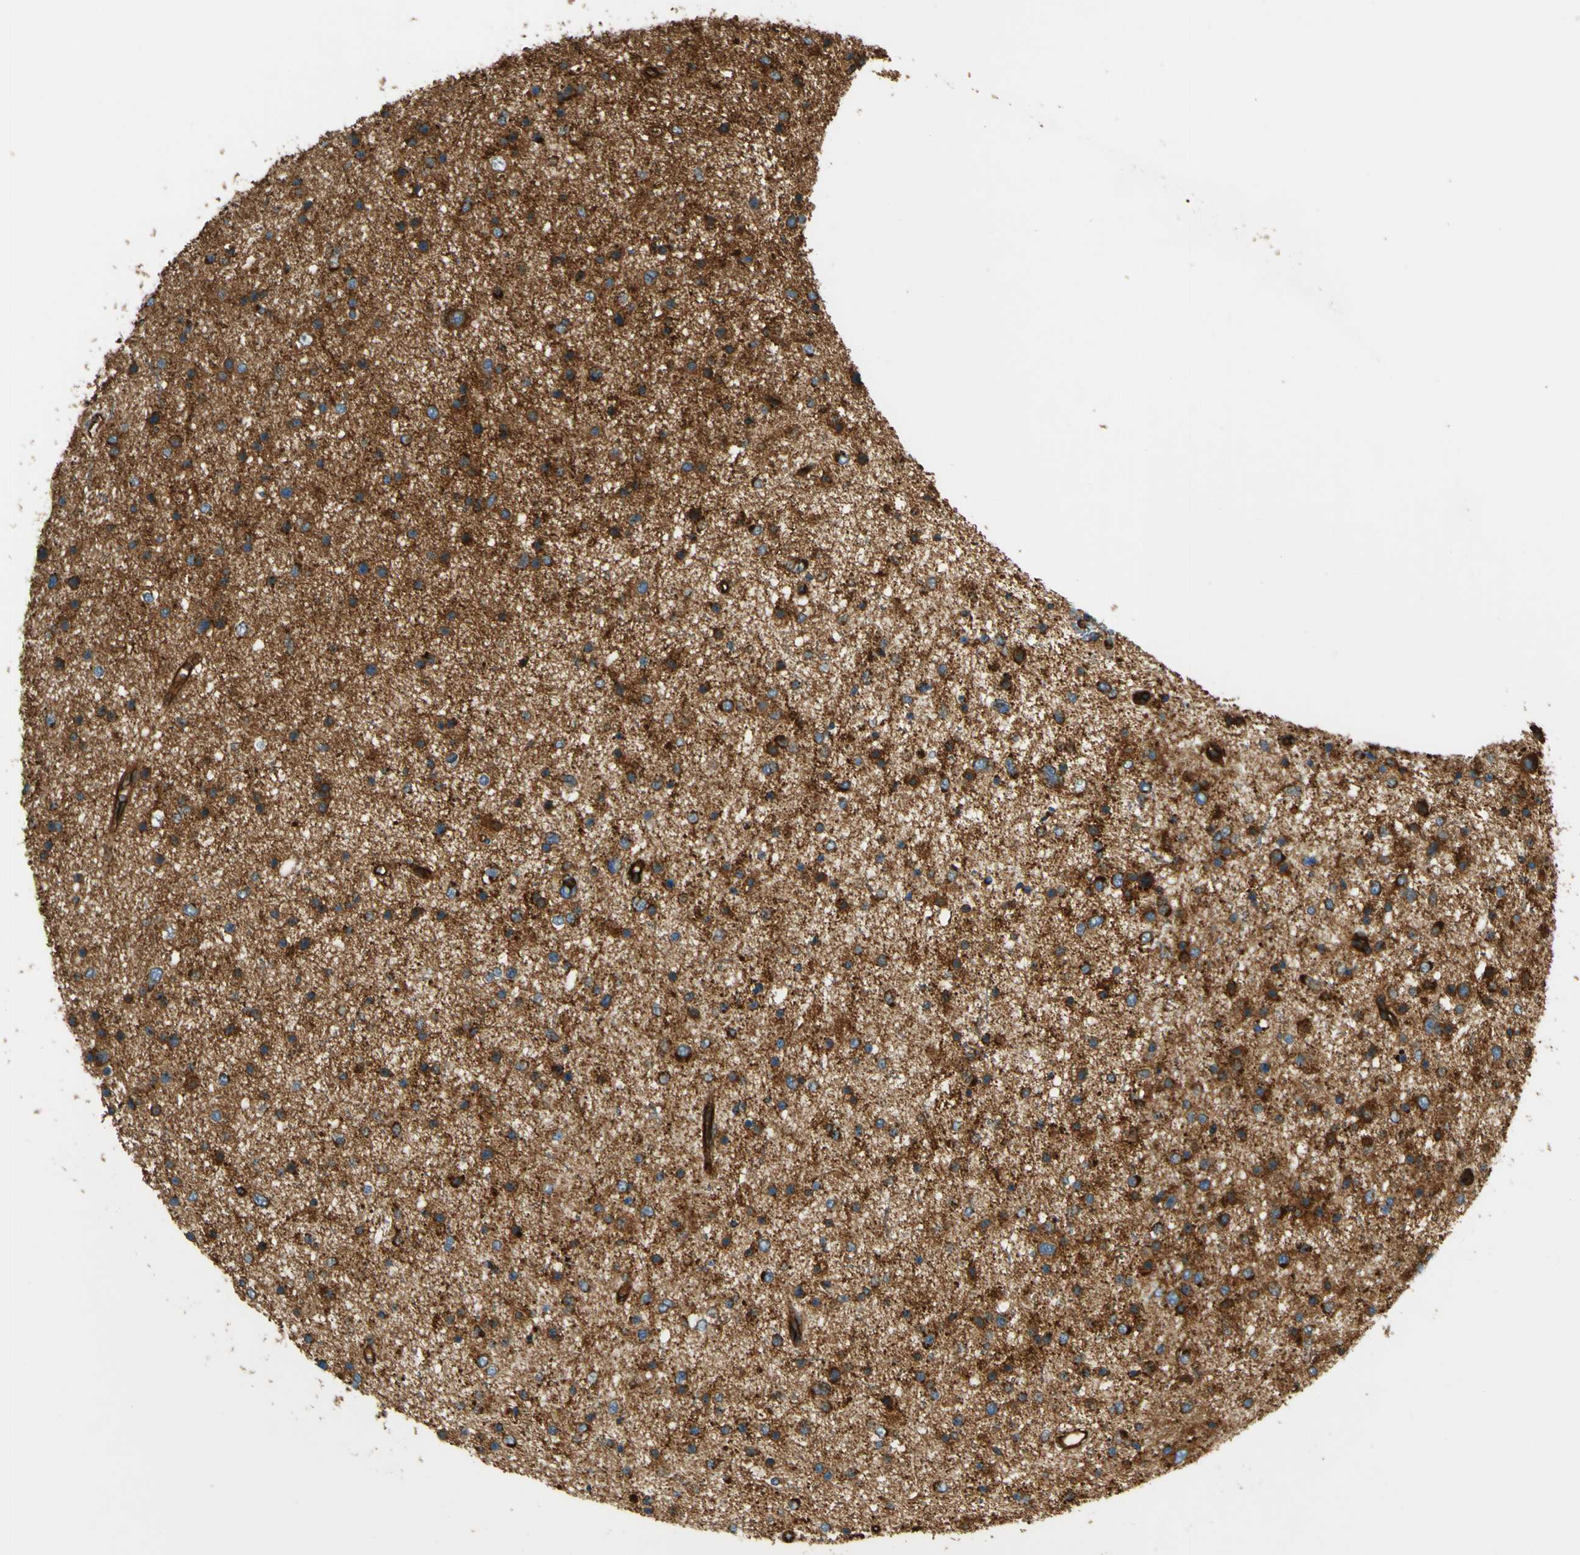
{"staining": {"intensity": "strong", "quantity": "25%-75%", "location": "cytoplasmic/membranous"}, "tissue": "glioma", "cell_type": "Tumor cells", "image_type": "cancer", "snomed": [{"axis": "morphology", "description": "Glioma, malignant, Low grade"}, {"axis": "topography", "description": "Brain"}], "caption": "Malignant glioma (low-grade) stained with a brown dye exhibits strong cytoplasmic/membranous positive expression in about 25%-75% of tumor cells.", "gene": "DNAJC5", "patient": {"sex": "female", "age": 37}}